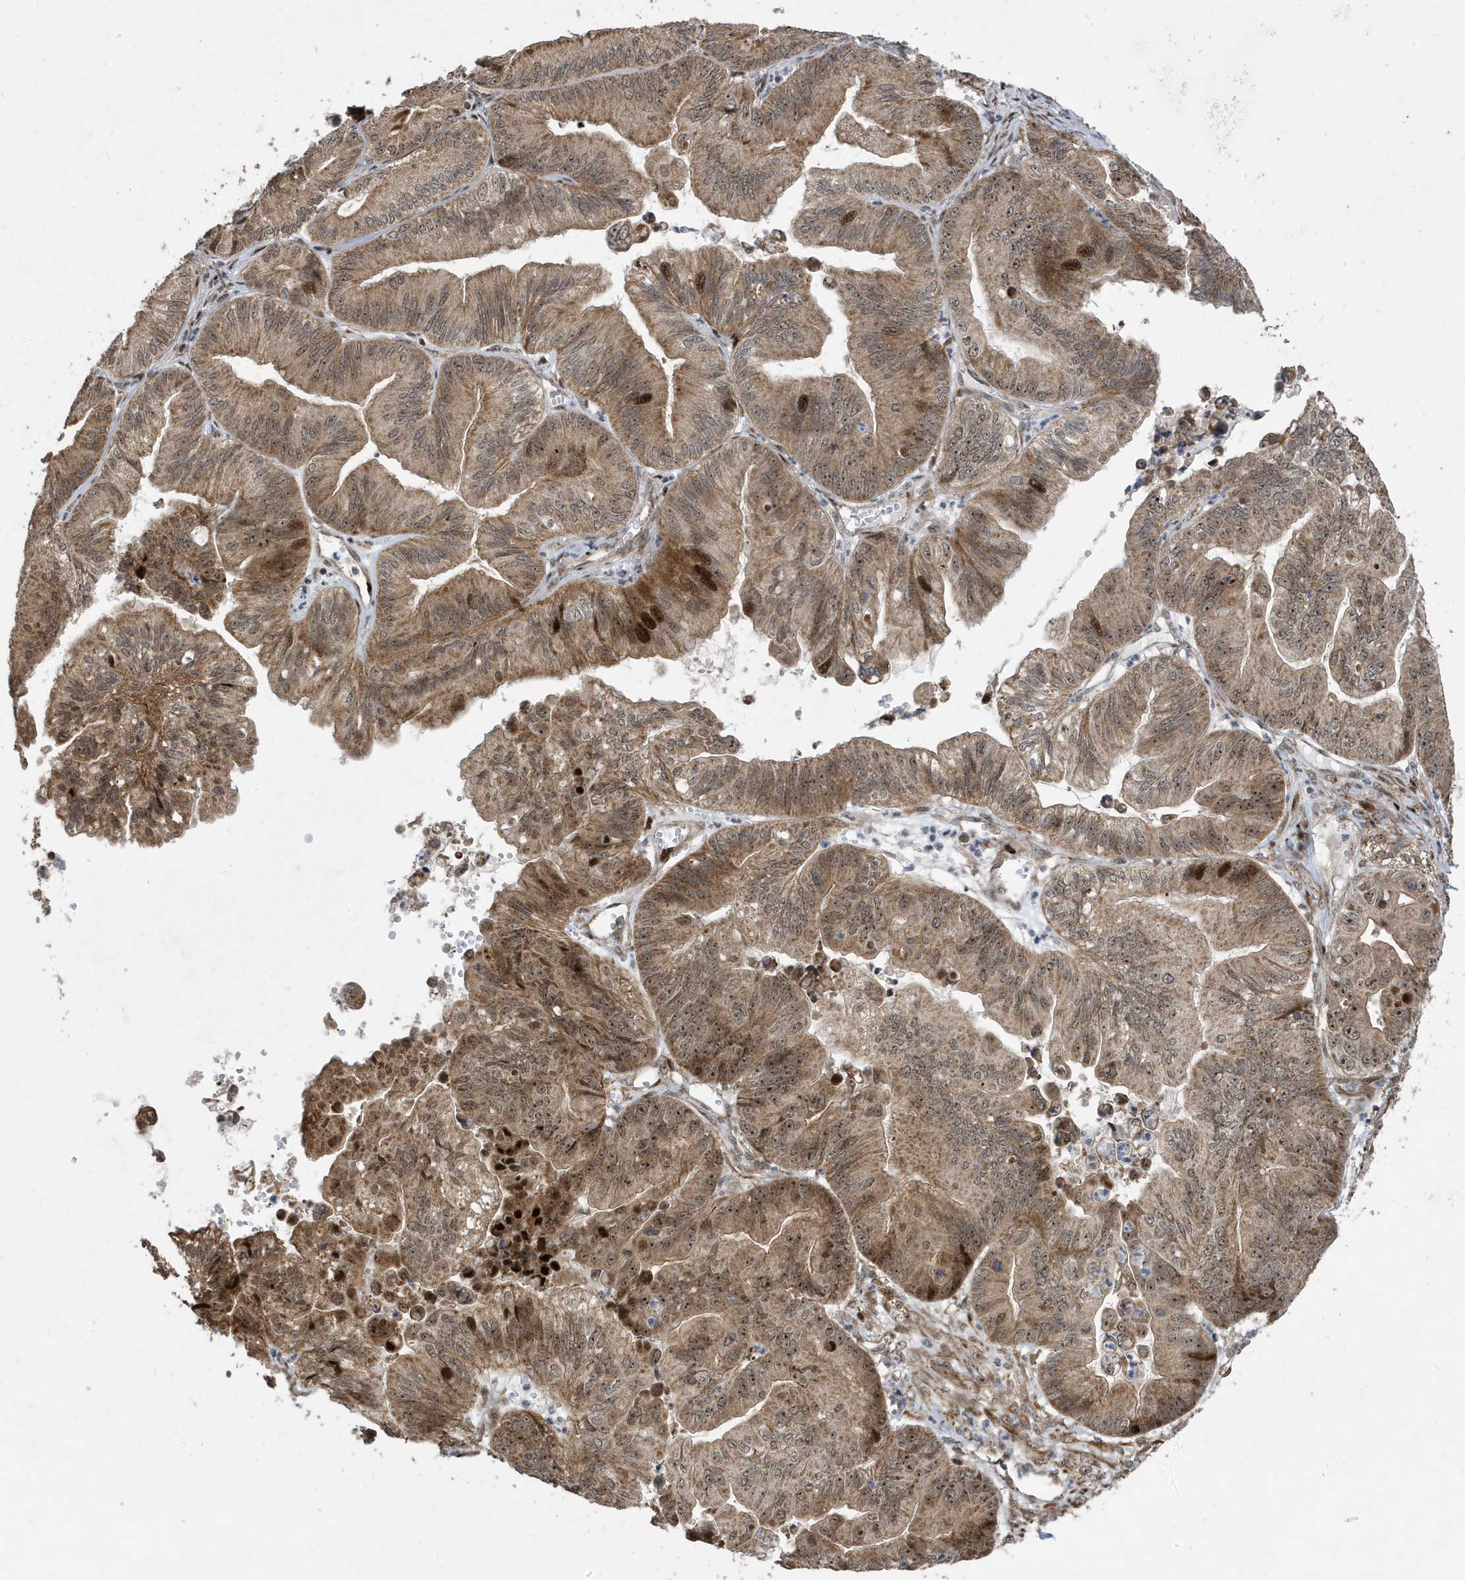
{"staining": {"intensity": "moderate", "quantity": ">75%", "location": "cytoplasmic/membranous,nuclear"}, "tissue": "ovarian cancer", "cell_type": "Tumor cells", "image_type": "cancer", "snomed": [{"axis": "morphology", "description": "Cystadenocarcinoma, mucinous, NOS"}, {"axis": "topography", "description": "Ovary"}], "caption": "IHC image of ovarian cancer stained for a protein (brown), which exhibits medium levels of moderate cytoplasmic/membranous and nuclear positivity in about >75% of tumor cells.", "gene": "FAM9B", "patient": {"sex": "female", "age": 71}}